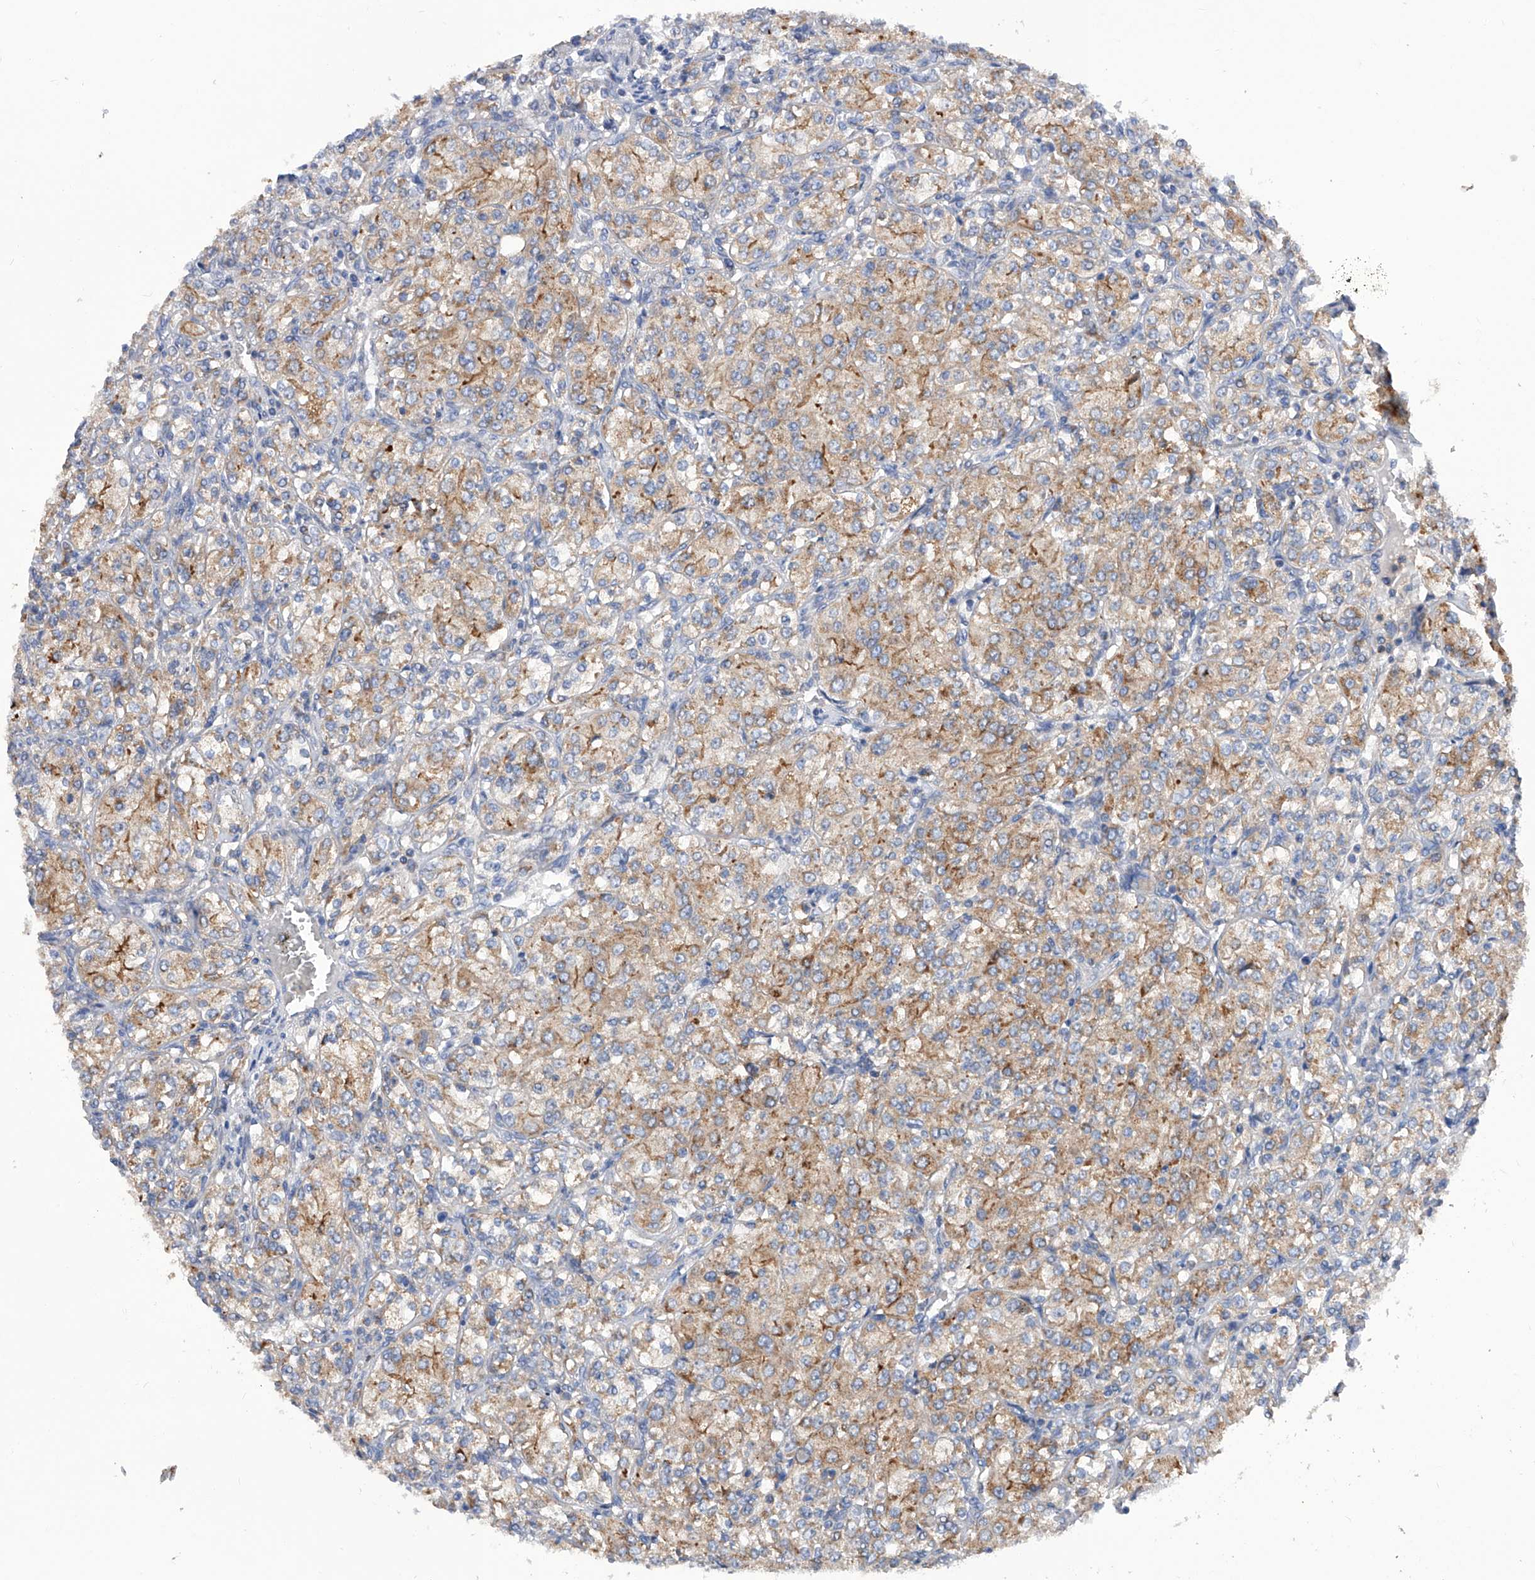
{"staining": {"intensity": "moderate", "quantity": "25%-75%", "location": "cytoplasmic/membranous"}, "tissue": "renal cancer", "cell_type": "Tumor cells", "image_type": "cancer", "snomed": [{"axis": "morphology", "description": "Adenocarcinoma, NOS"}, {"axis": "topography", "description": "Kidney"}], "caption": "Immunohistochemistry (IHC) histopathology image of human renal cancer (adenocarcinoma) stained for a protein (brown), which shows medium levels of moderate cytoplasmic/membranous staining in approximately 25%-75% of tumor cells.", "gene": "MLYCD", "patient": {"sex": "male", "age": 77}}